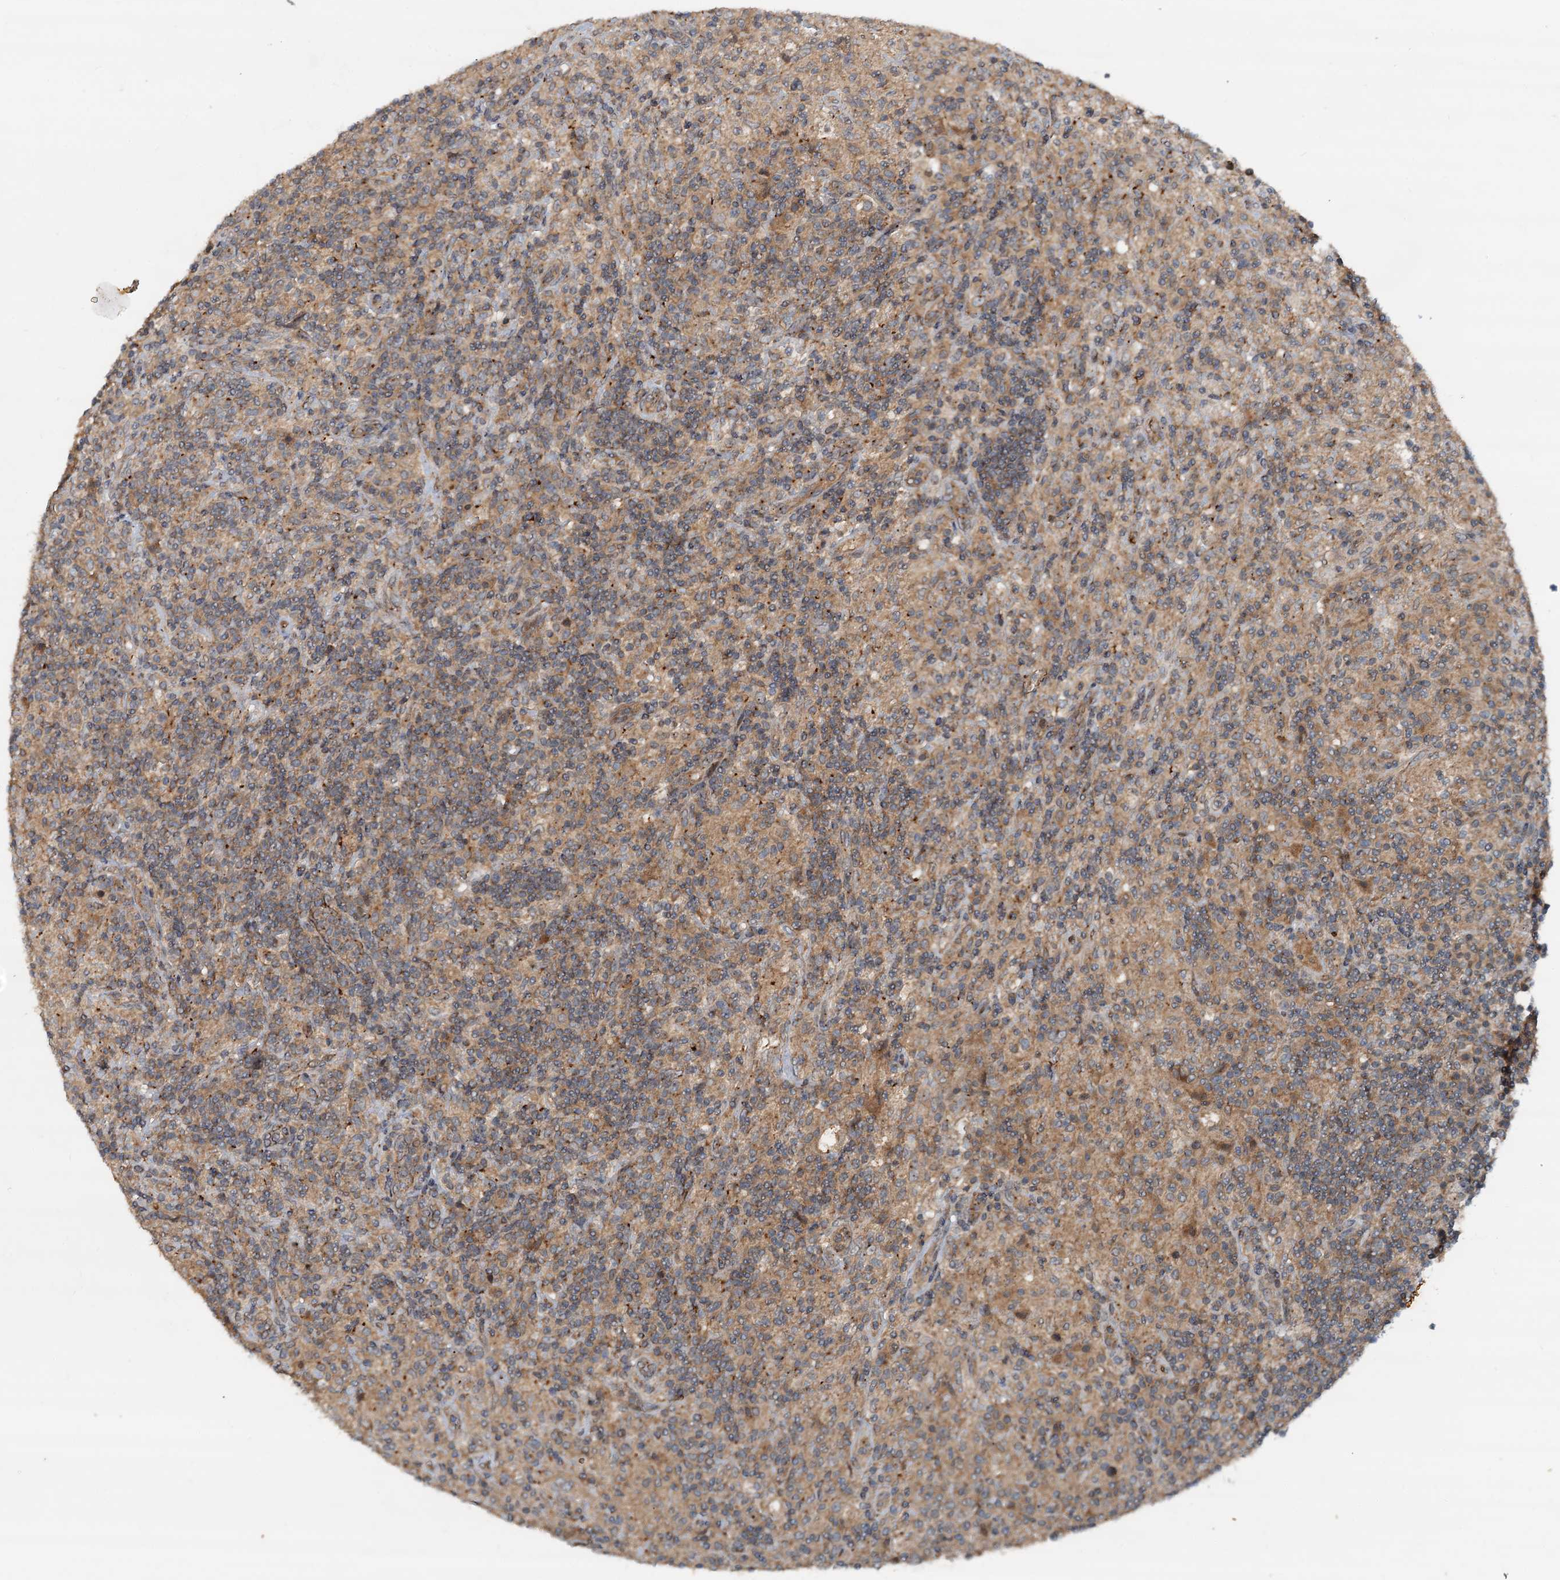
{"staining": {"intensity": "weak", "quantity": ">75%", "location": "cytoplasmic/membranous"}, "tissue": "lymphoma", "cell_type": "Tumor cells", "image_type": "cancer", "snomed": [{"axis": "morphology", "description": "Hodgkin's disease, NOS"}, {"axis": "topography", "description": "Lymph node"}], "caption": "Brown immunohistochemical staining in Hodgkin's disease displays weak cytoplasmic/membranous expression in about >75% of tumor cells. The protein is shown in brown color, while the nuclei are stained blue.", "gene": "CEP68", "patient": {"sex": "male", "age": 70}}